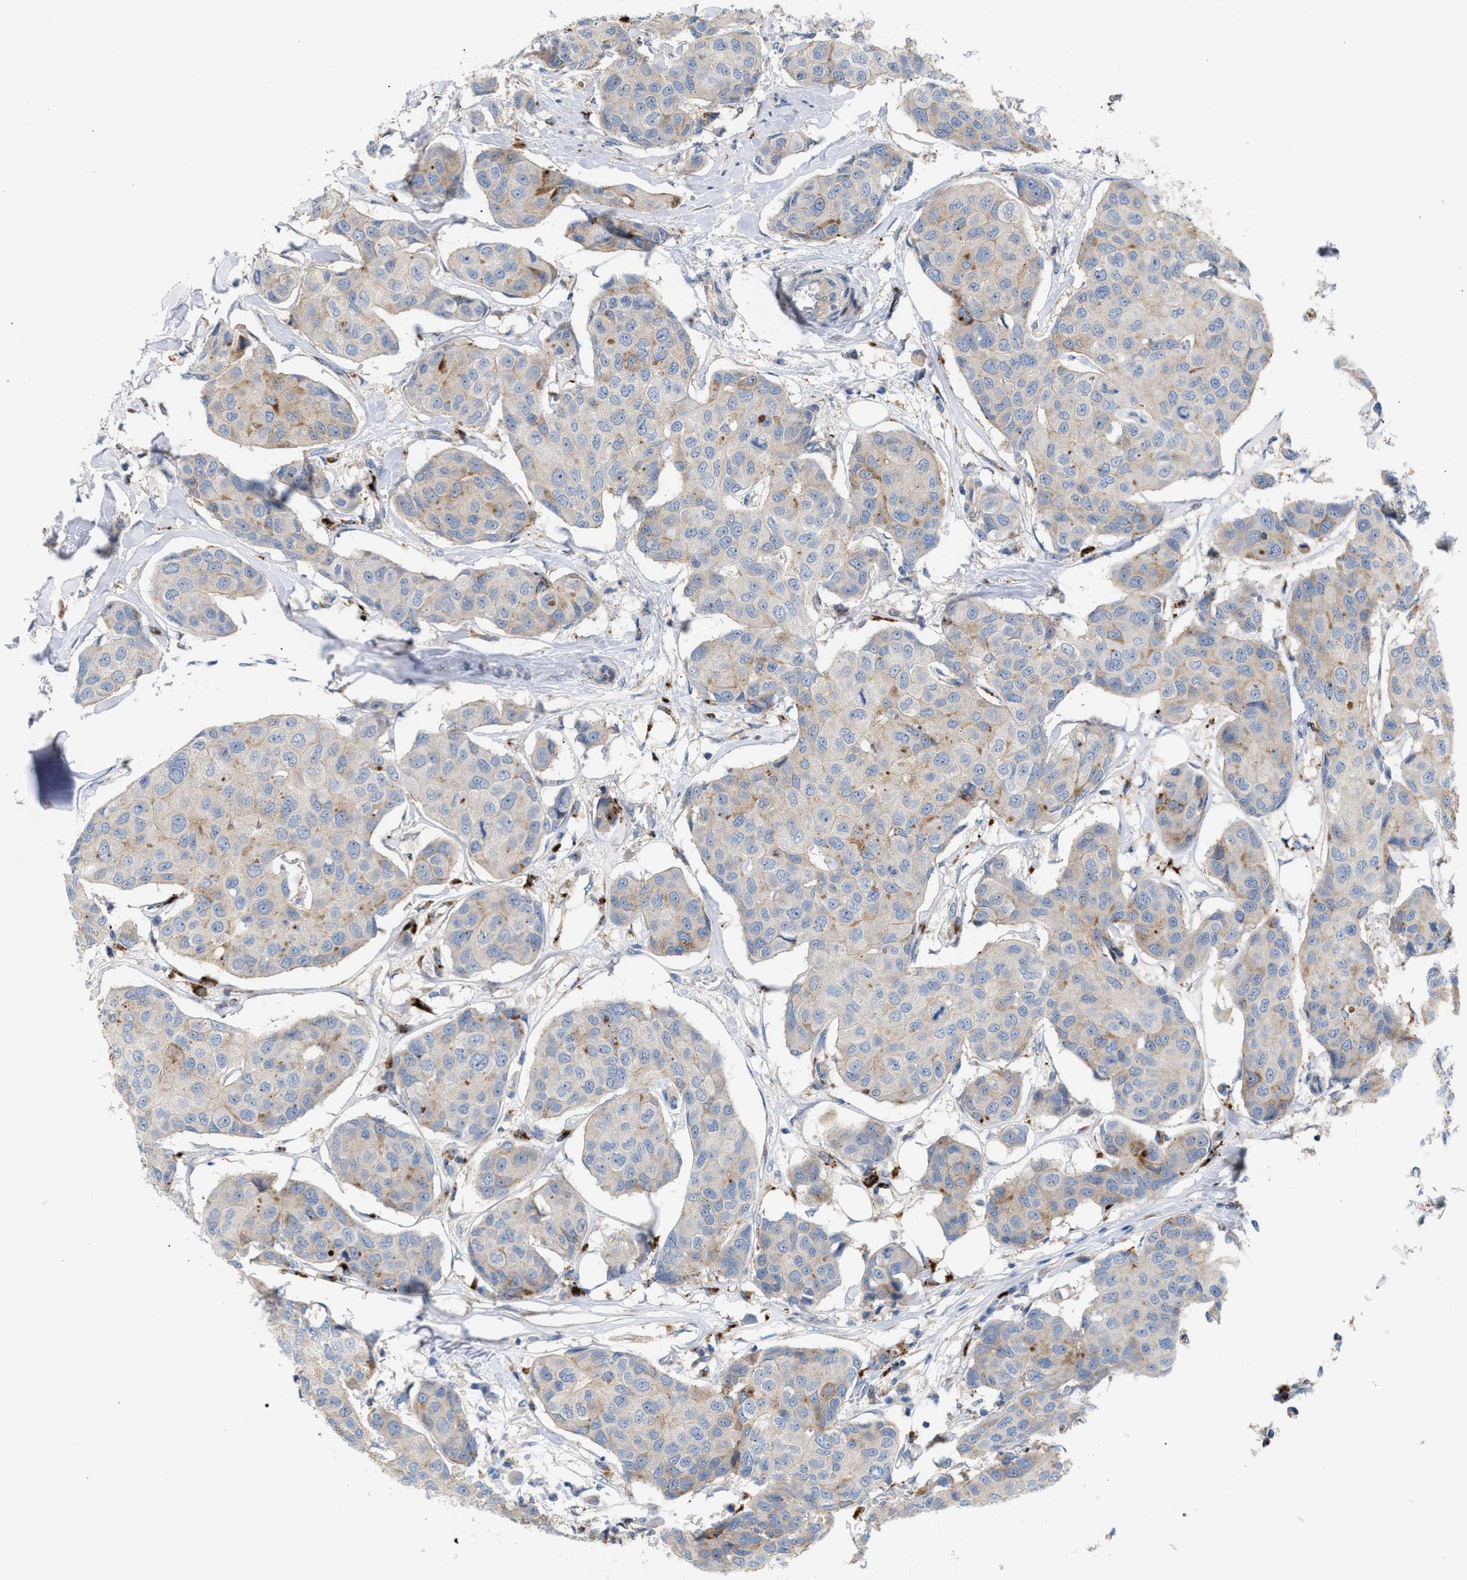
{"staining": {"intensity": "weak", "quantity": "<25%", "location": "cytoplasmic/membranous"}, "tissue": "breast cancer", "cell_type": "Tumor cells", "image_type": "cancer", "snomed": [{"axis": "morphology", "description": "Duct carcinoma"}, {"axis": "topography", "description": "Breast"}], "caption": "Tumor cells are negative for brown protein staining in breast cancer (infiltrating ductal carcinoma).", "gene": "MBTD1", "patient": {"sex": "female", "age": 80}}